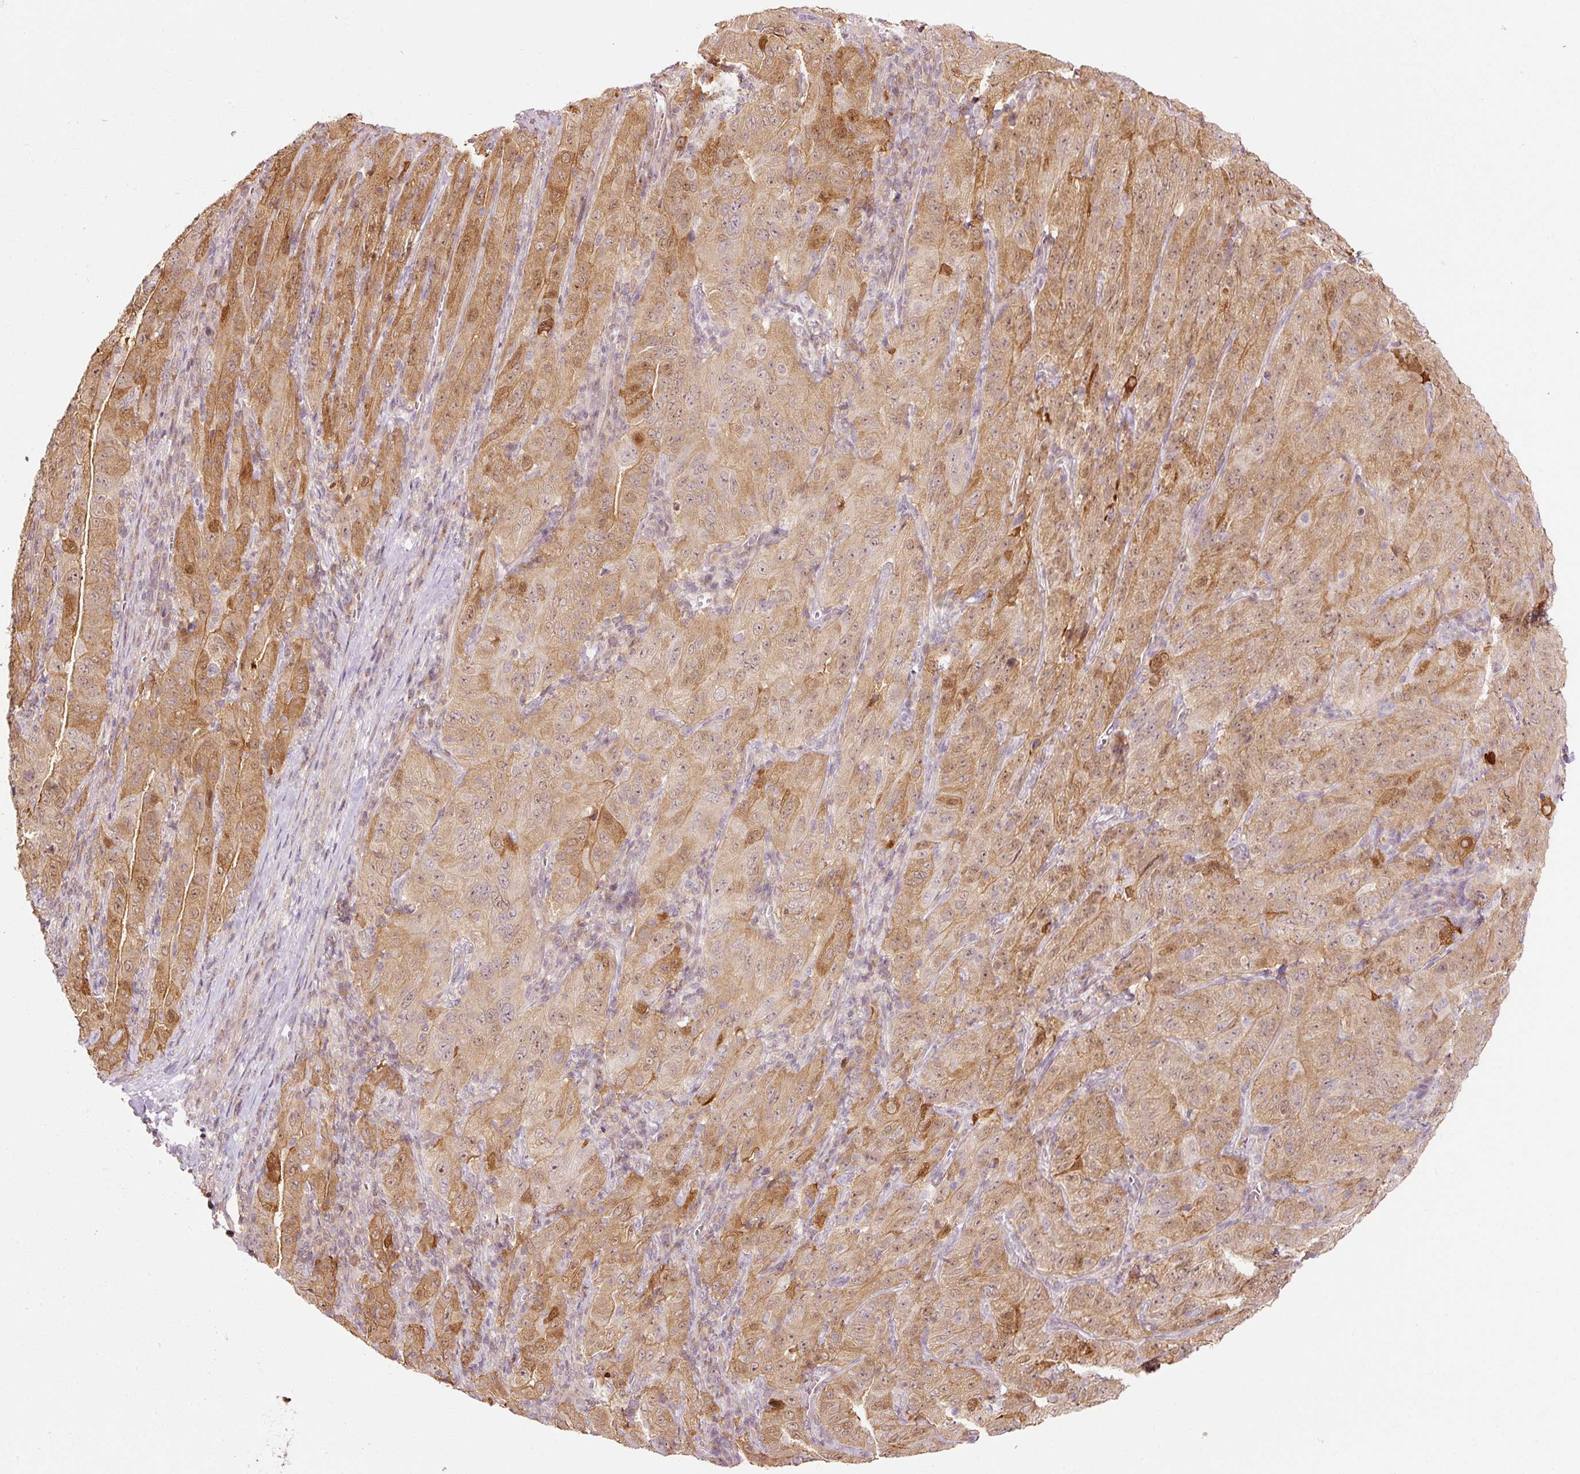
{"staining": {"intensity": "moderate", "quantity": ">75%", "location": "cytoplasmic/membranous,nuclear"}, "tissue": "pancreatic cancer", "cell_type": "Tumor cells", "image_type": "cancer", "snomed": [{"axis": "morphology", "description": "Adenocarcinoma, NOS"}, {"axis": "topography", "description": "Pancreas"}], "caption": "Immunohistochemistry (IHC) image of neoplastic tissue: pancreatic cancer (adenocarcinoma) stained using immunohistochemistry (IHC) shows medium levels of moderate protein expression localized specifically in the cytoplasmic/membranous and nuclear of tumor cells, appearing as a cytoplasmic/membranous and nuclear brown color.", "gene": "FBXL14", "patient": {"sex": "male", "age": 63}}